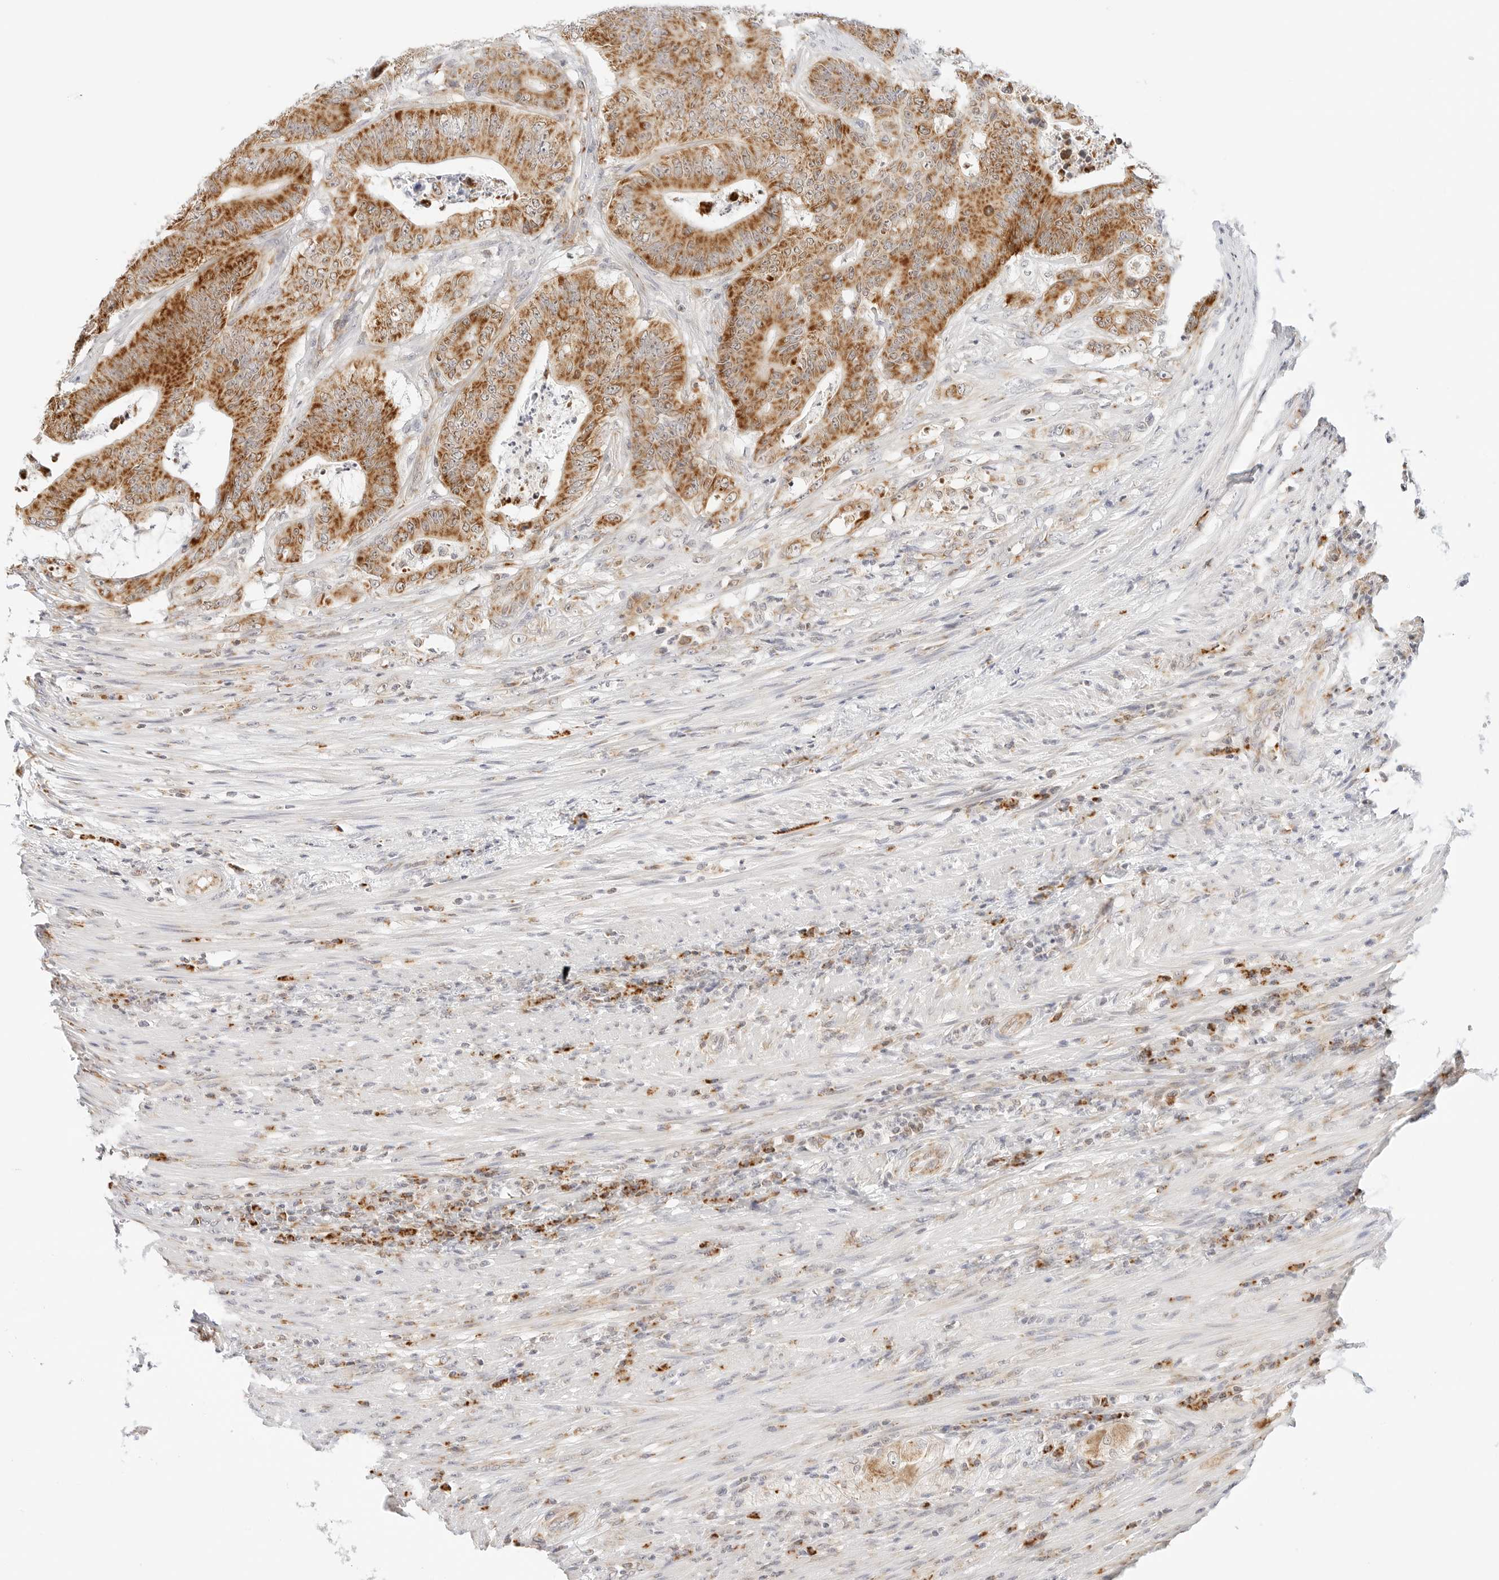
{"staining": {"intensity": "strong", "quantity": ">75%", "location": "cytoplasmic/membranous"}, "tissue": "colorectal cancer", "cell_type": "Tumor cells", "image_type": "cancer", "snomed": [{"axis": "morphology", "description": "Adenocarcinoma, NOS"}, {"axis": "topography", "description": "Colon"}], "caption": "Immunohistochemical staining of human colorectal cancer demonstrates high levels of strong cytoplasmic/membranous staining in approximately >75% of tumor cells.", "gene": "FH", "patient": {"sex": "male", "age": 83}}